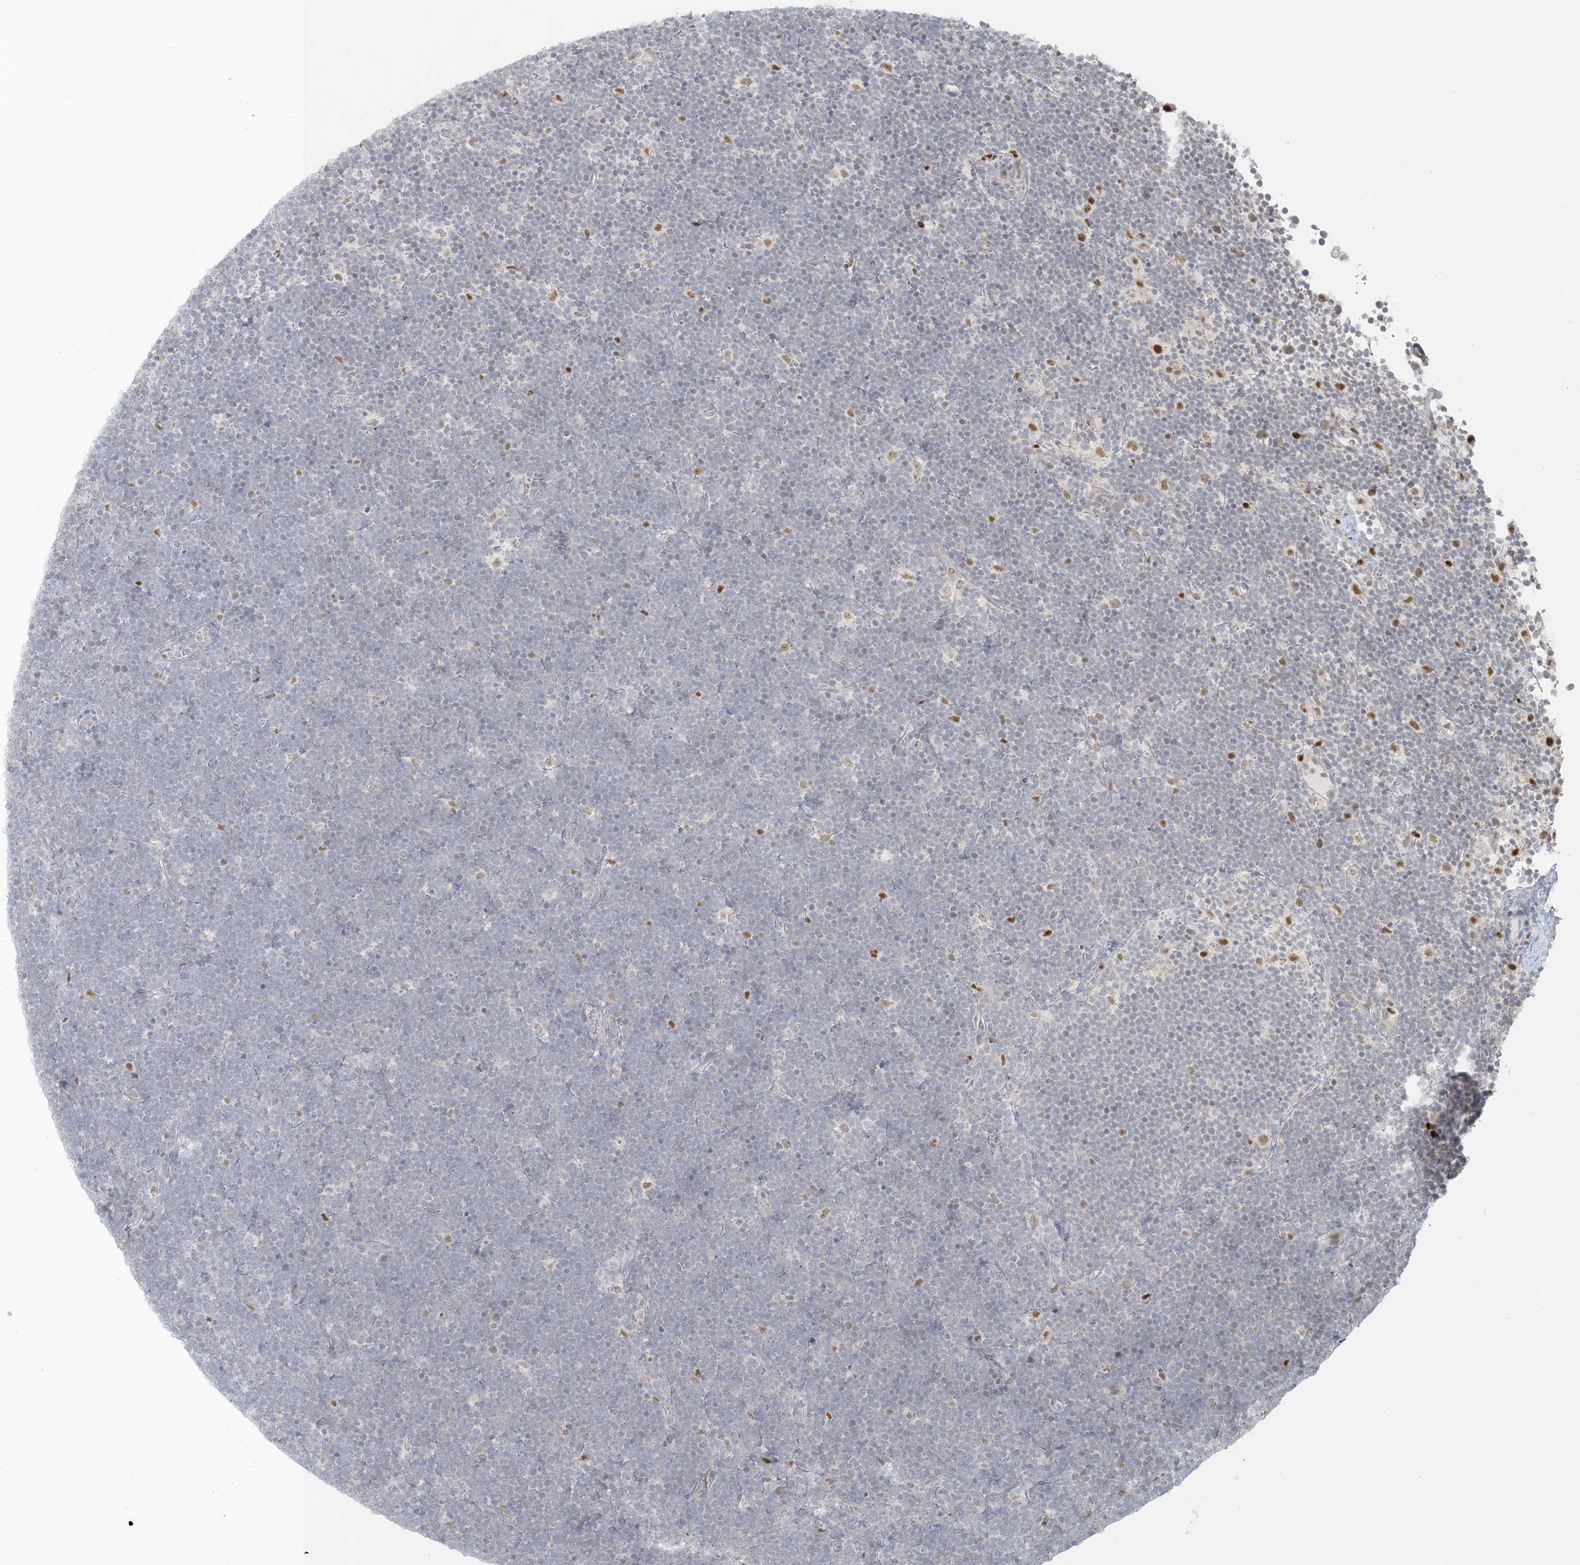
{"staining": {"intensity": "negative", "quantity": "none", "location": "none"}, "tissue": "lymphoma", "cell_type": "Tumor cells", "image_type": "cancer", "snomed": [{"axis": "morphology", "description": "Malignant lymphoma, non-Hodgkin's type, High grade"}, {"axis": "topography", "description": "Lymph node"}], "caption": "The micrograph reveals no staining of tumor cells in lymphoma.", "gene": "CTDNEP1", "patient": {"sex": "male", "age": 13}}